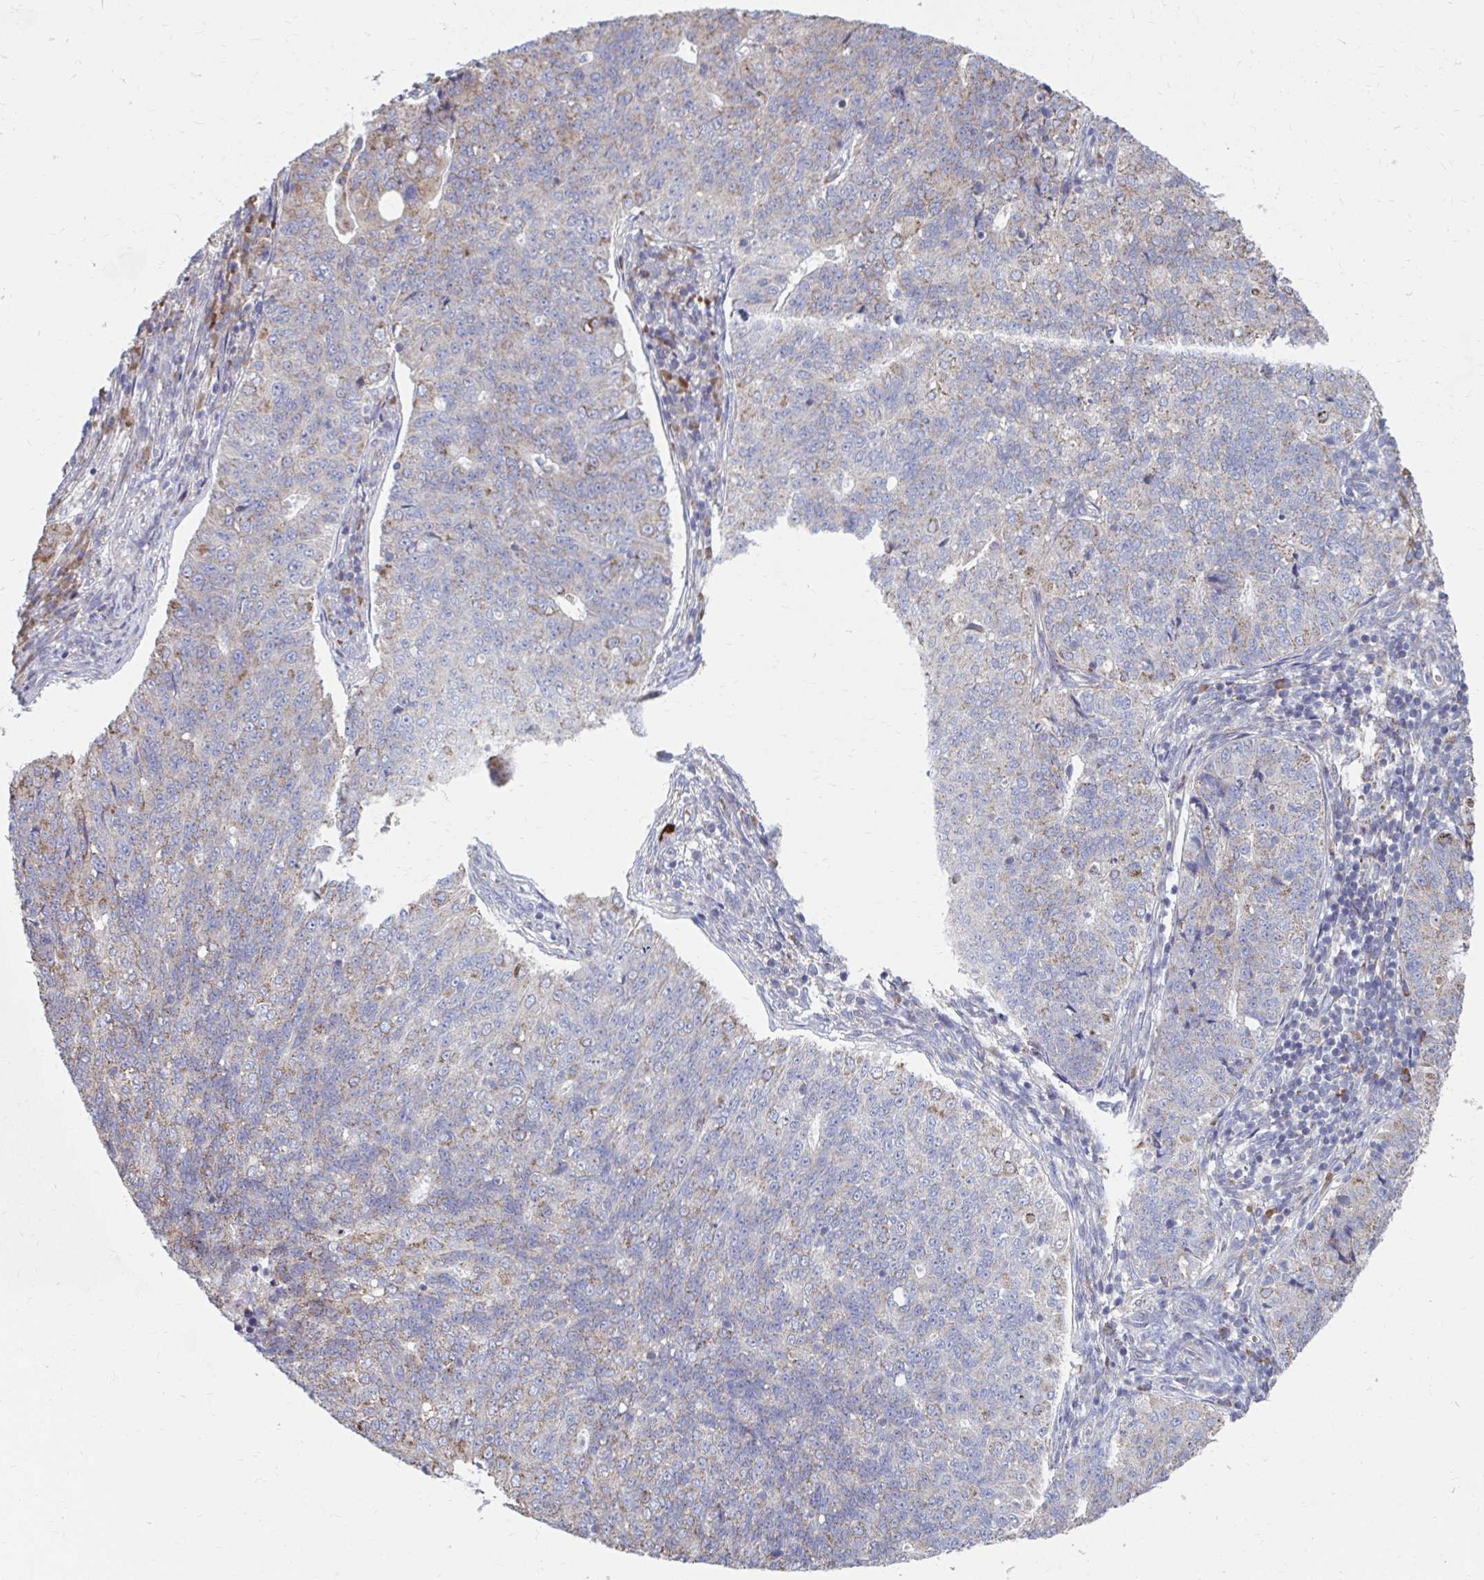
{"staining": {"intensity": "weak", "quantity": "<25%", "location": "cytoplasmic/membranous"}, "tissue": "endometrial cancer", "cell_type": "Tumor cells", "image_type": "cancer", "snomed": [{"axis": "morphology", "description": "Adenocarcinoma, NOS"}, {"axis": "topography", "description": "Endometrium"}], "caption": "Tumor cells show no significant positivity in endometrial adenocarcinoma. Nuclei are stained in blue.", "gene": "FKBP2", "patient": {"sex": "female", "age": 43}}